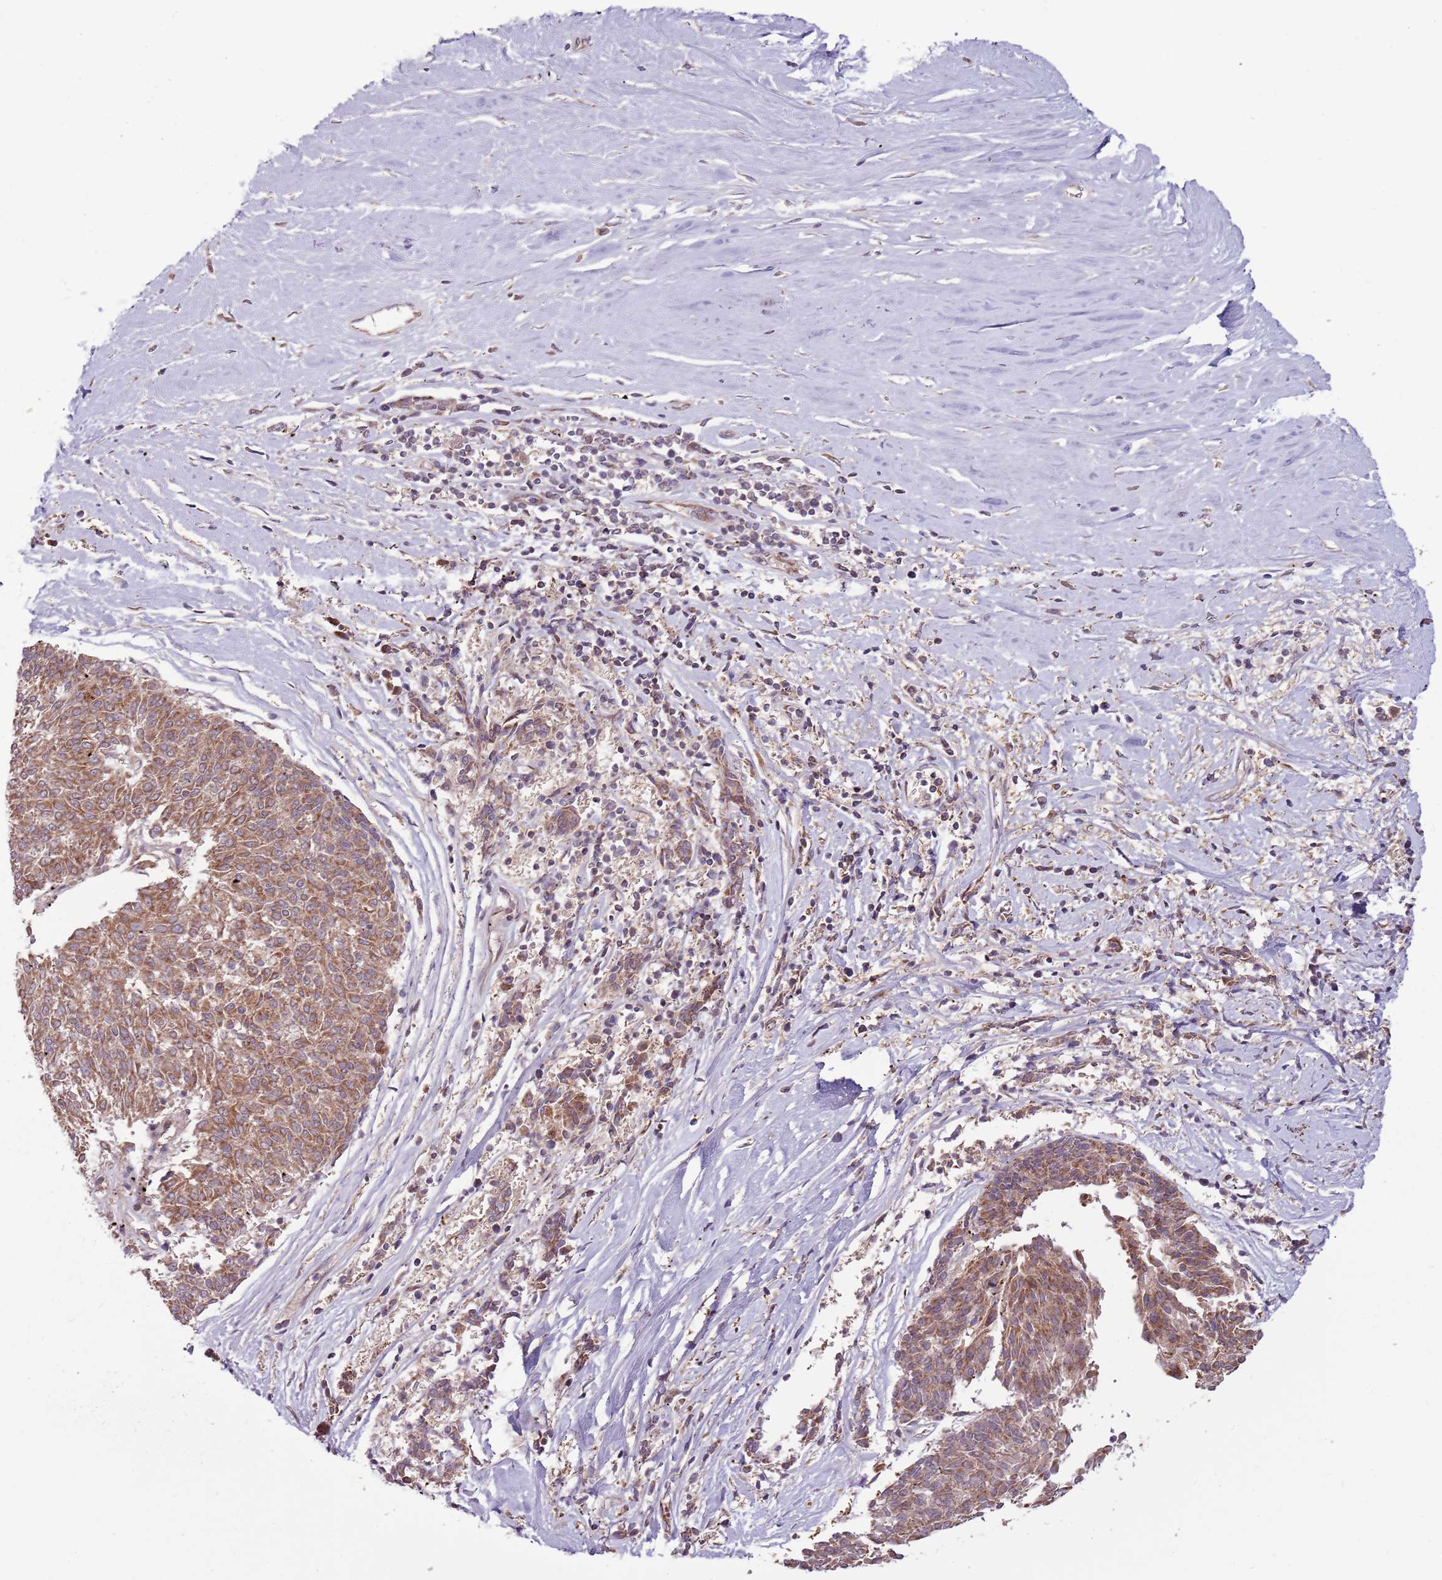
{"staining": {"intensity": "moderate", "quantity": ">75%", "location": "cytoplasmic/membranous"}, "tissue": "melanoma", "cell_type": "Tumor cells", "image_type": "cancer", "snomed": [{"axis": "morphology", "description": "Malignant melanoma, NOS"}, {"axis": "topography", "description": "Skin"}], "caption": "Malignant melanoma stained with a protein marker exhibits moderate staining in tumor cells.", "gene": "RNF181", "patient": {"sex": "female", "age": 72}}